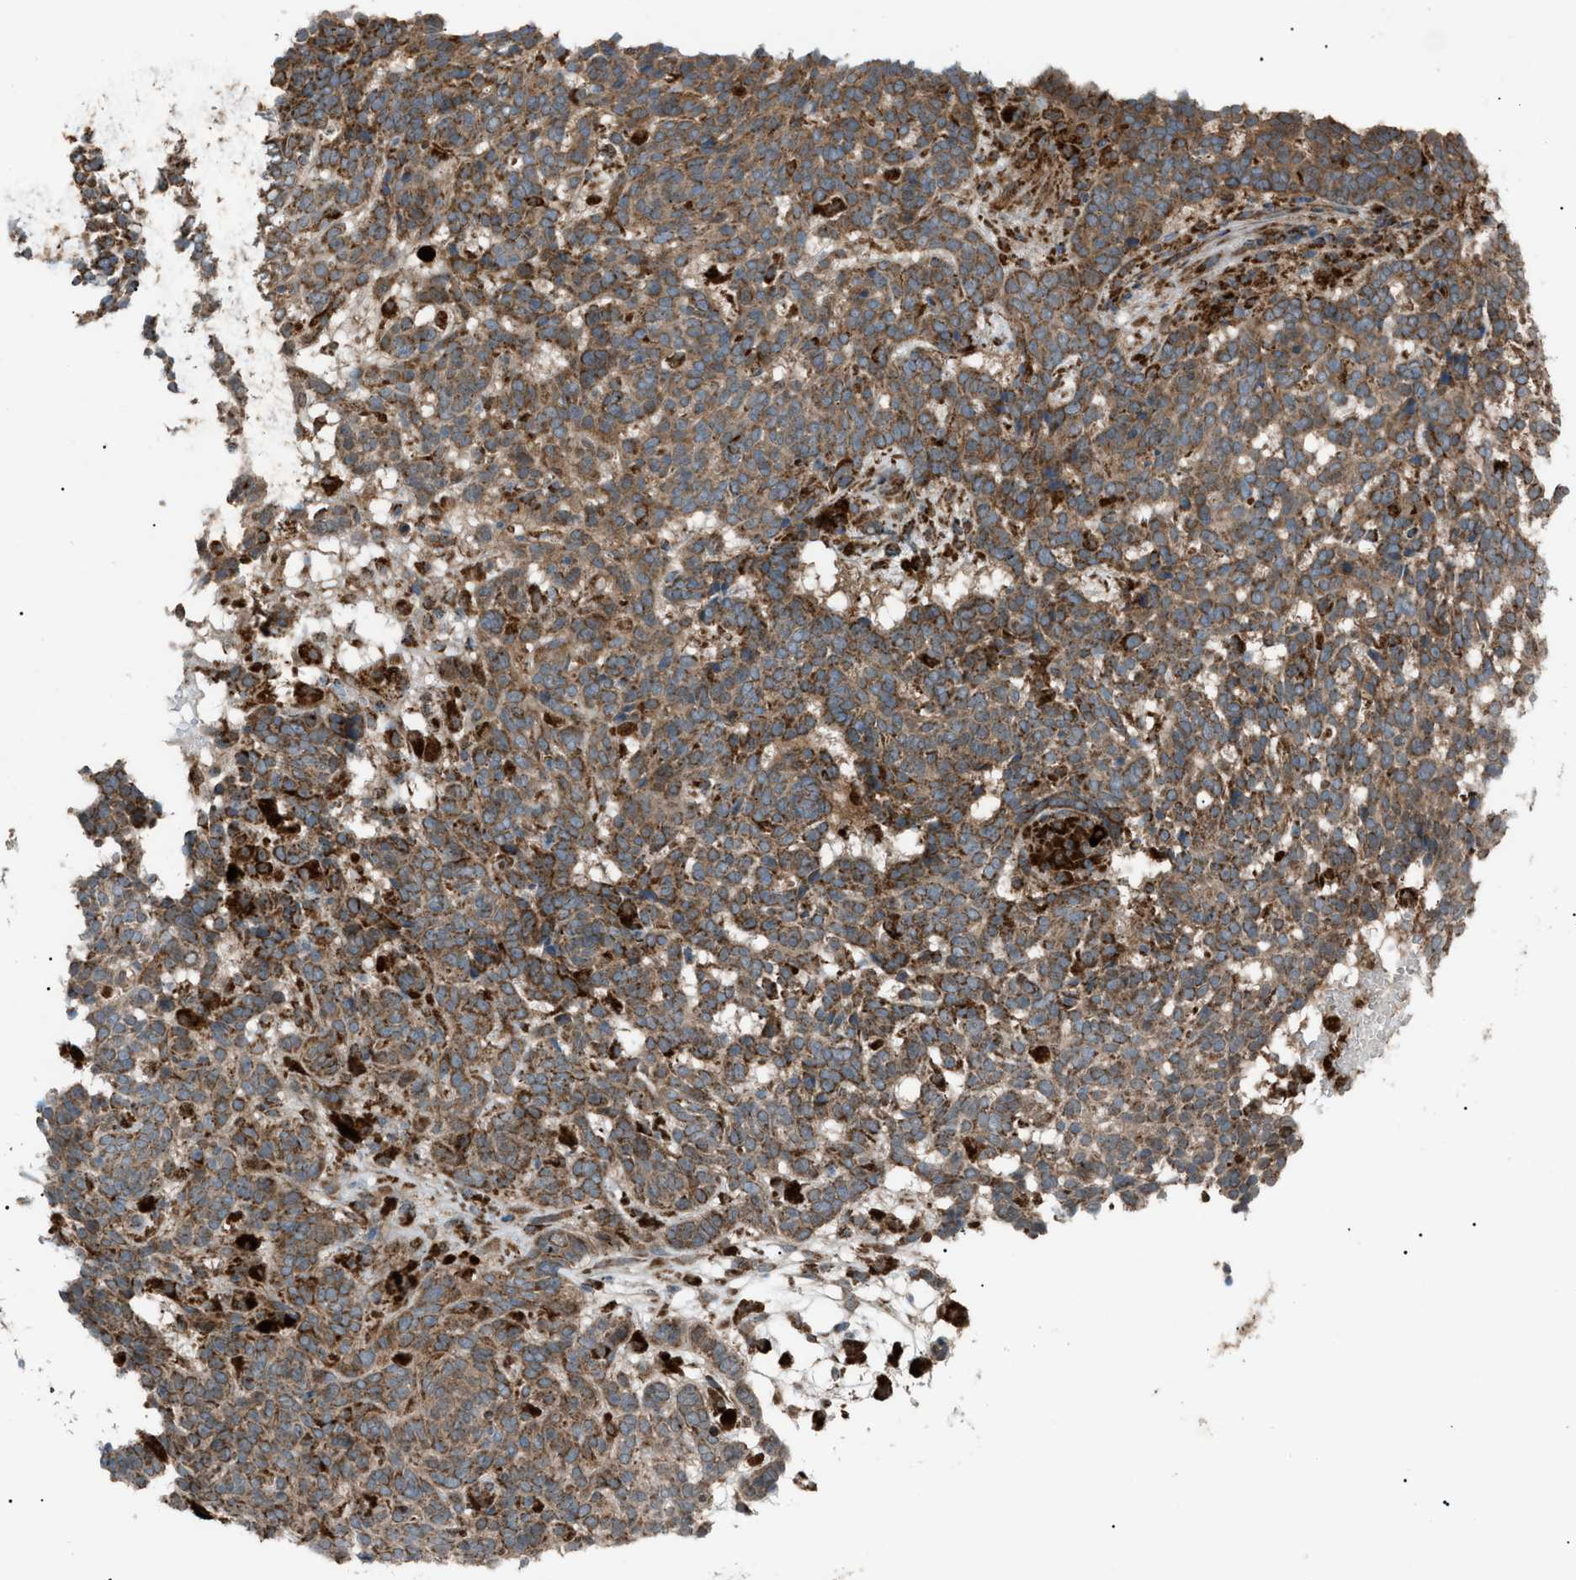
{"staining": {"intensity": "moderate", "quantity": ">75%", "location": "cytoplasmic/membranous"}, "tissue": "skin cancer", "cell_type": "Tumor cells", "image_type": "cancer", "snomed": [{"axis": "morphology", "description": "Basal cell carcinoma"}, {"axis": "topography", "description": "Skin"}], "caption": "Skin cancer stained with IHC shows moderate cytoplasmic/membranous positivity in approximately >75% of tumor cells.", "gene": "C1GALT1C1", "patient": {"sex": "male", "age": 85}}